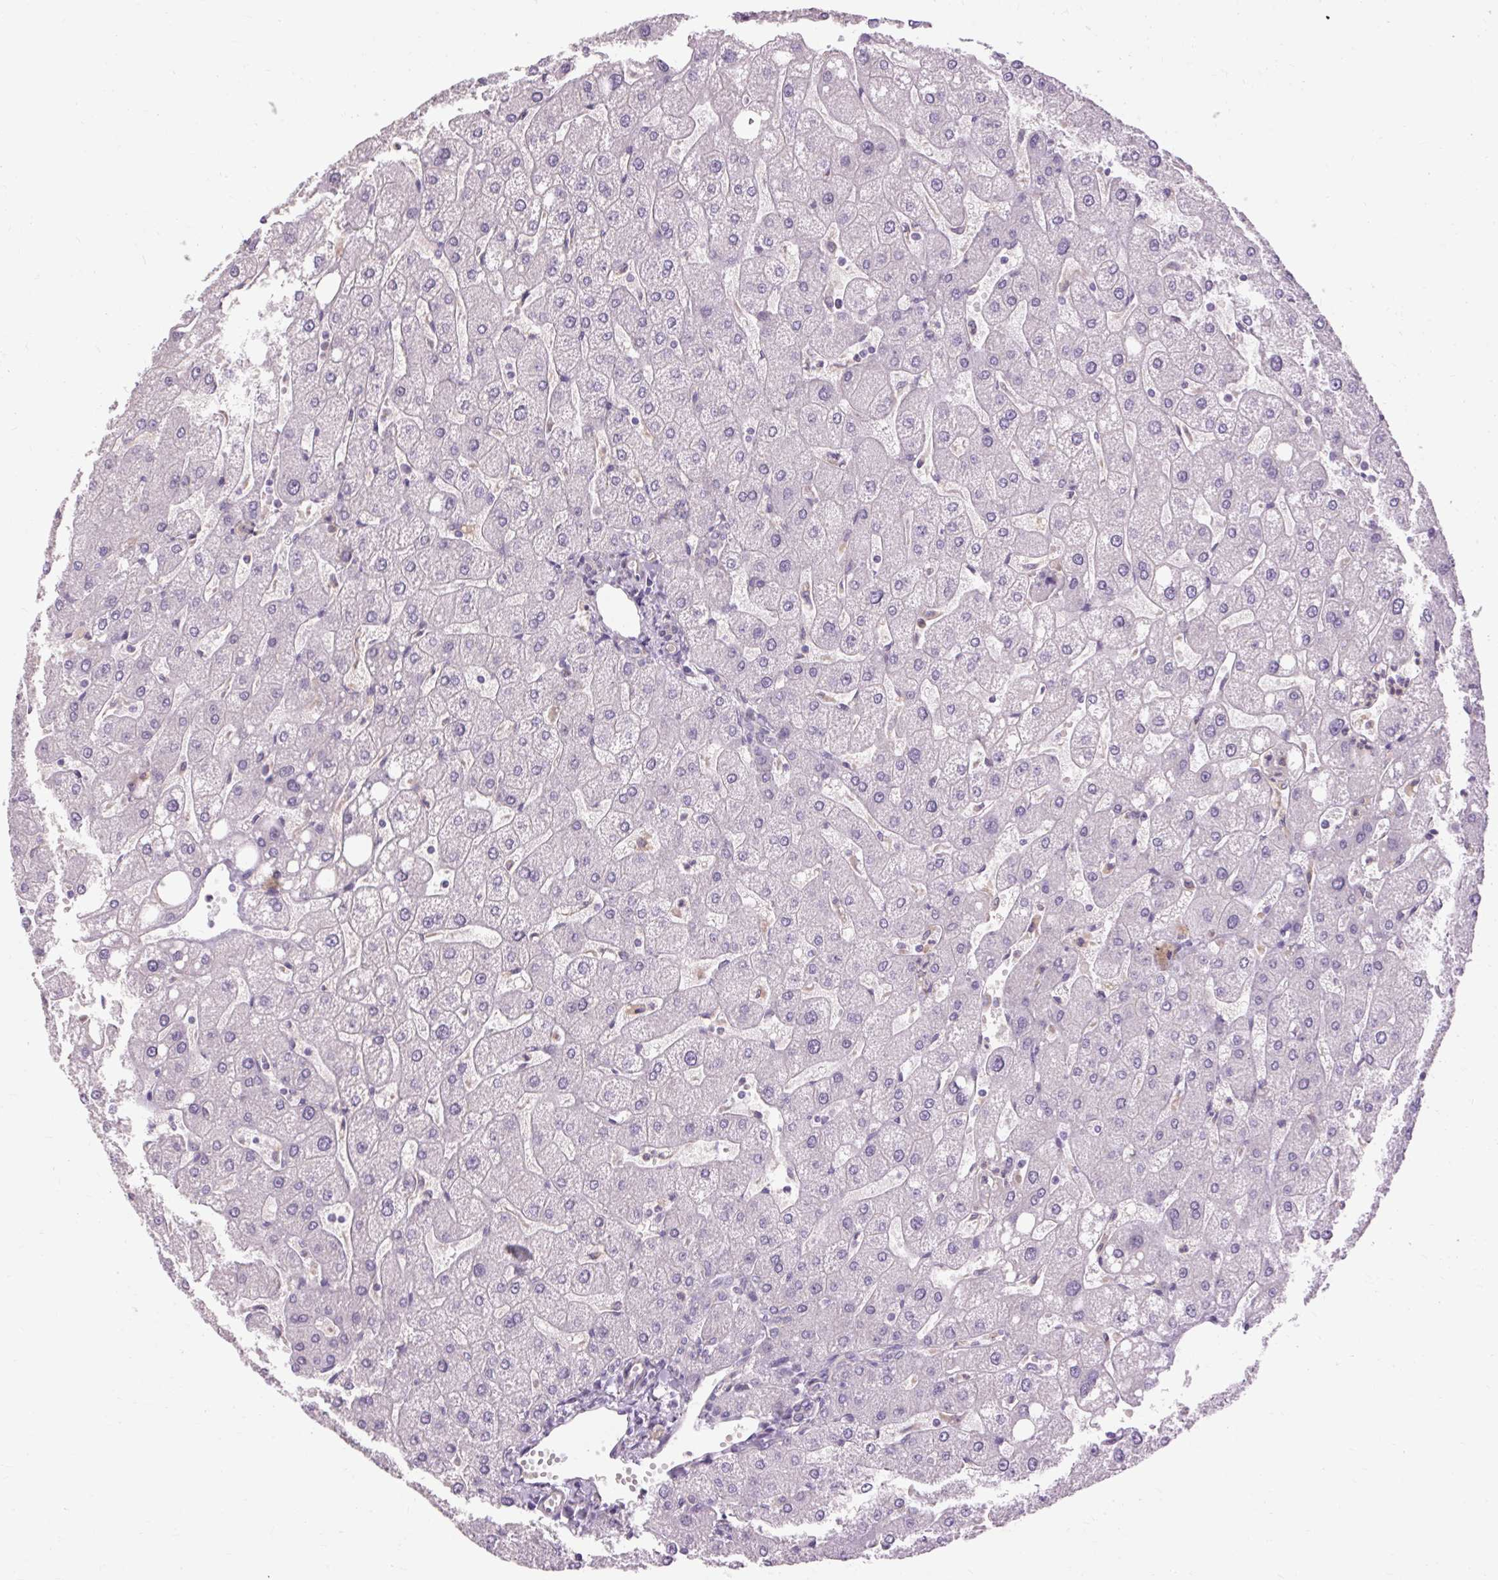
{"staining": {"intensity": "moderate", "quantity": "<25%", "location": "cytoplasmic/membranous"}, "tissue": "liver", "cell_type": "Cholangiocytes", "image_type": "normal", "snomed": [{"axis": "morphology", "description": "Normal tissue, NOS"}, {"axis": "topography", "description": "Liver"}], "caption": "Immunohistochemistry histopathology image of normal liver: human liver stained using IHC displays low levels of moderate protein expression localized specifically in the cytoplasmic/membranous of cholangiocytes, appearing as a cytoplasmic/membranous brown color.", "gene": "TM6SF1", "patient": {"sex": "male", "age": 67}}